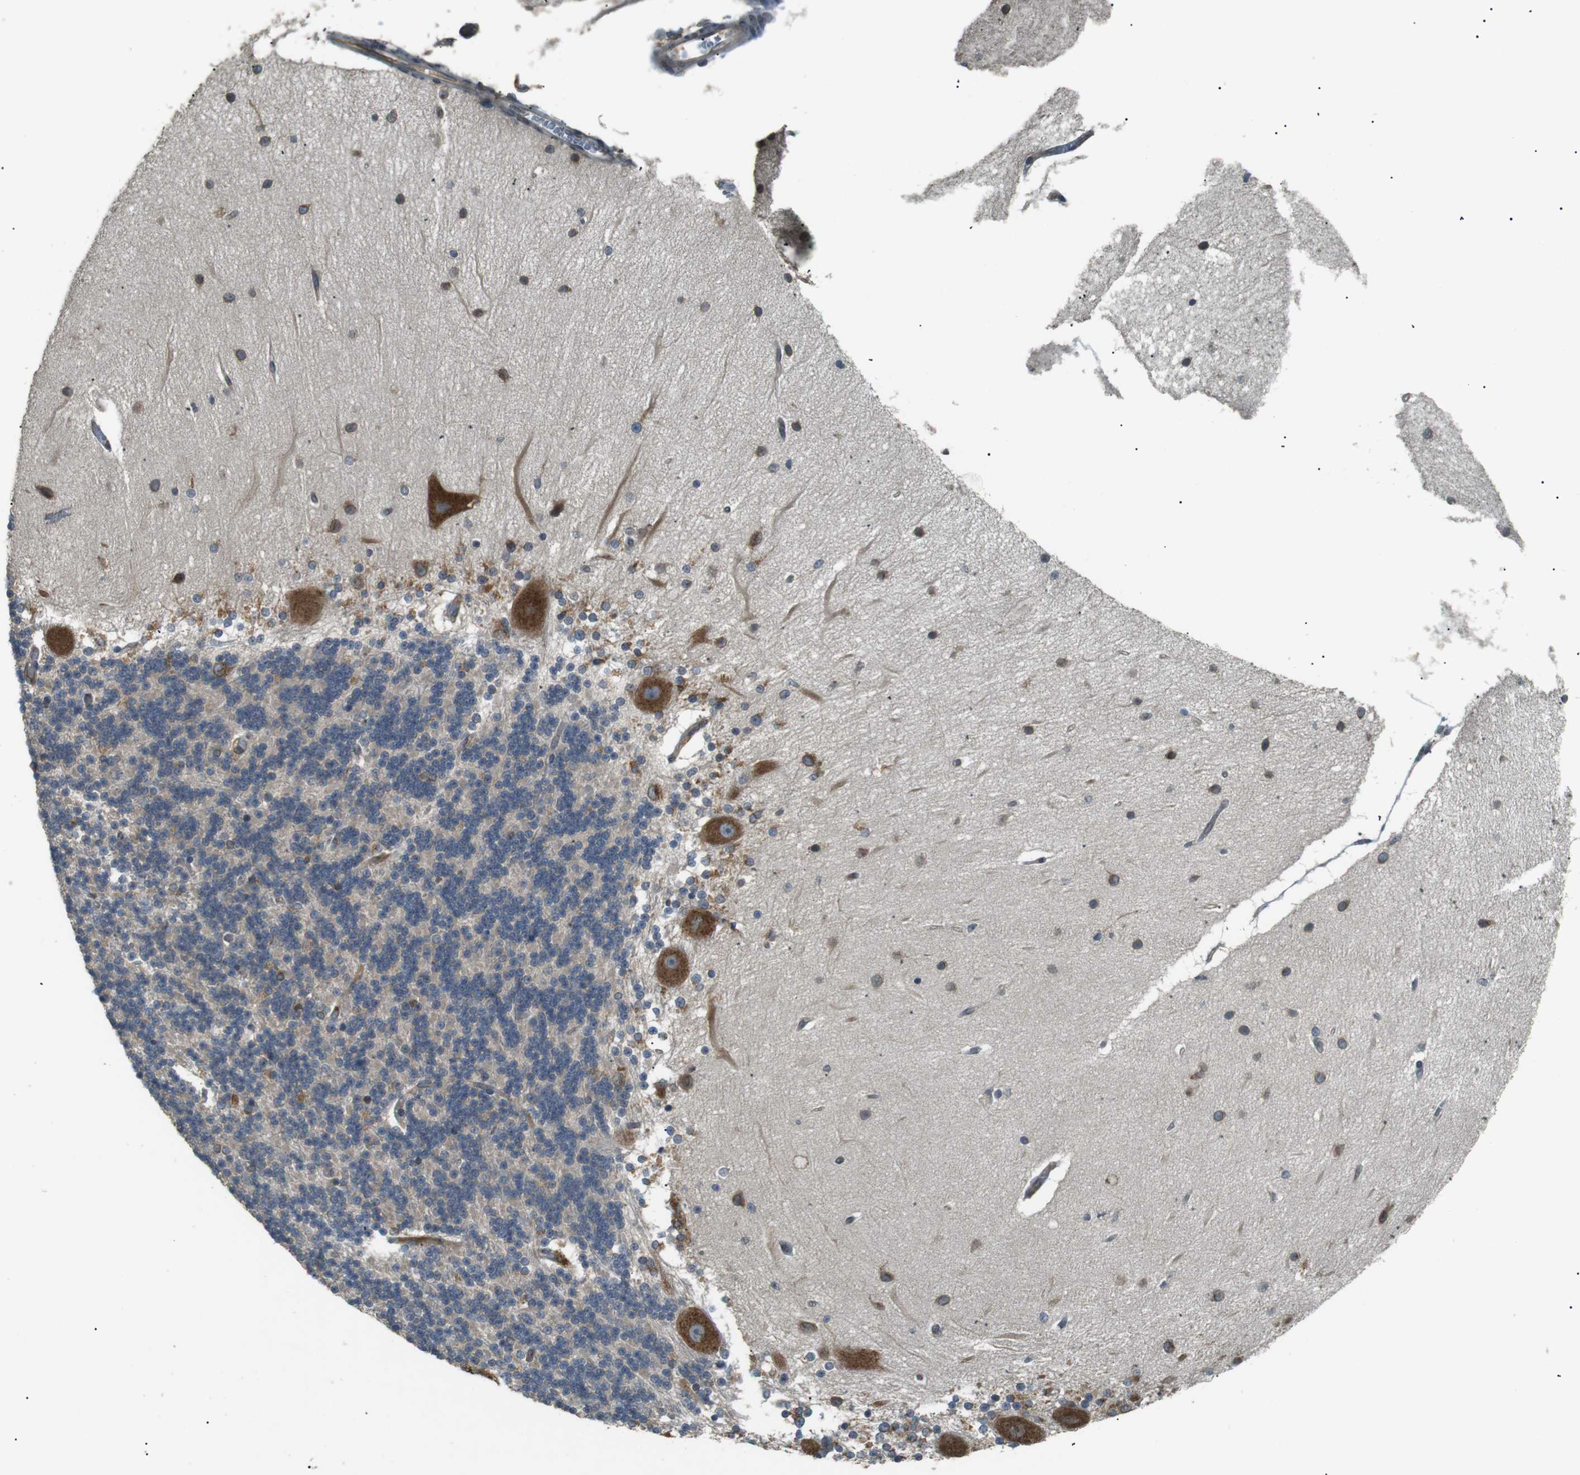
{"staining": {"intensity": "negative", "quantity": "none", "location": "none"}, "tissue": "cerebellum", "cell_type": "Cells in granular layer", "image_type": "normal", "snomed": [{"axis": "morphology", "description": "Normal tissue, NOS"}, {"axis": "topography", "description": "Cerebellum"}], "caption": "A histopathology image of human cerebellum is negative for staining in cells in granular layer. (DAB (3,3'-diaminobenzidine) immunohistochemistry (IHC), high magnification).", "gene": "TMED4", "patient": {"sex": "female", "age": 54}}